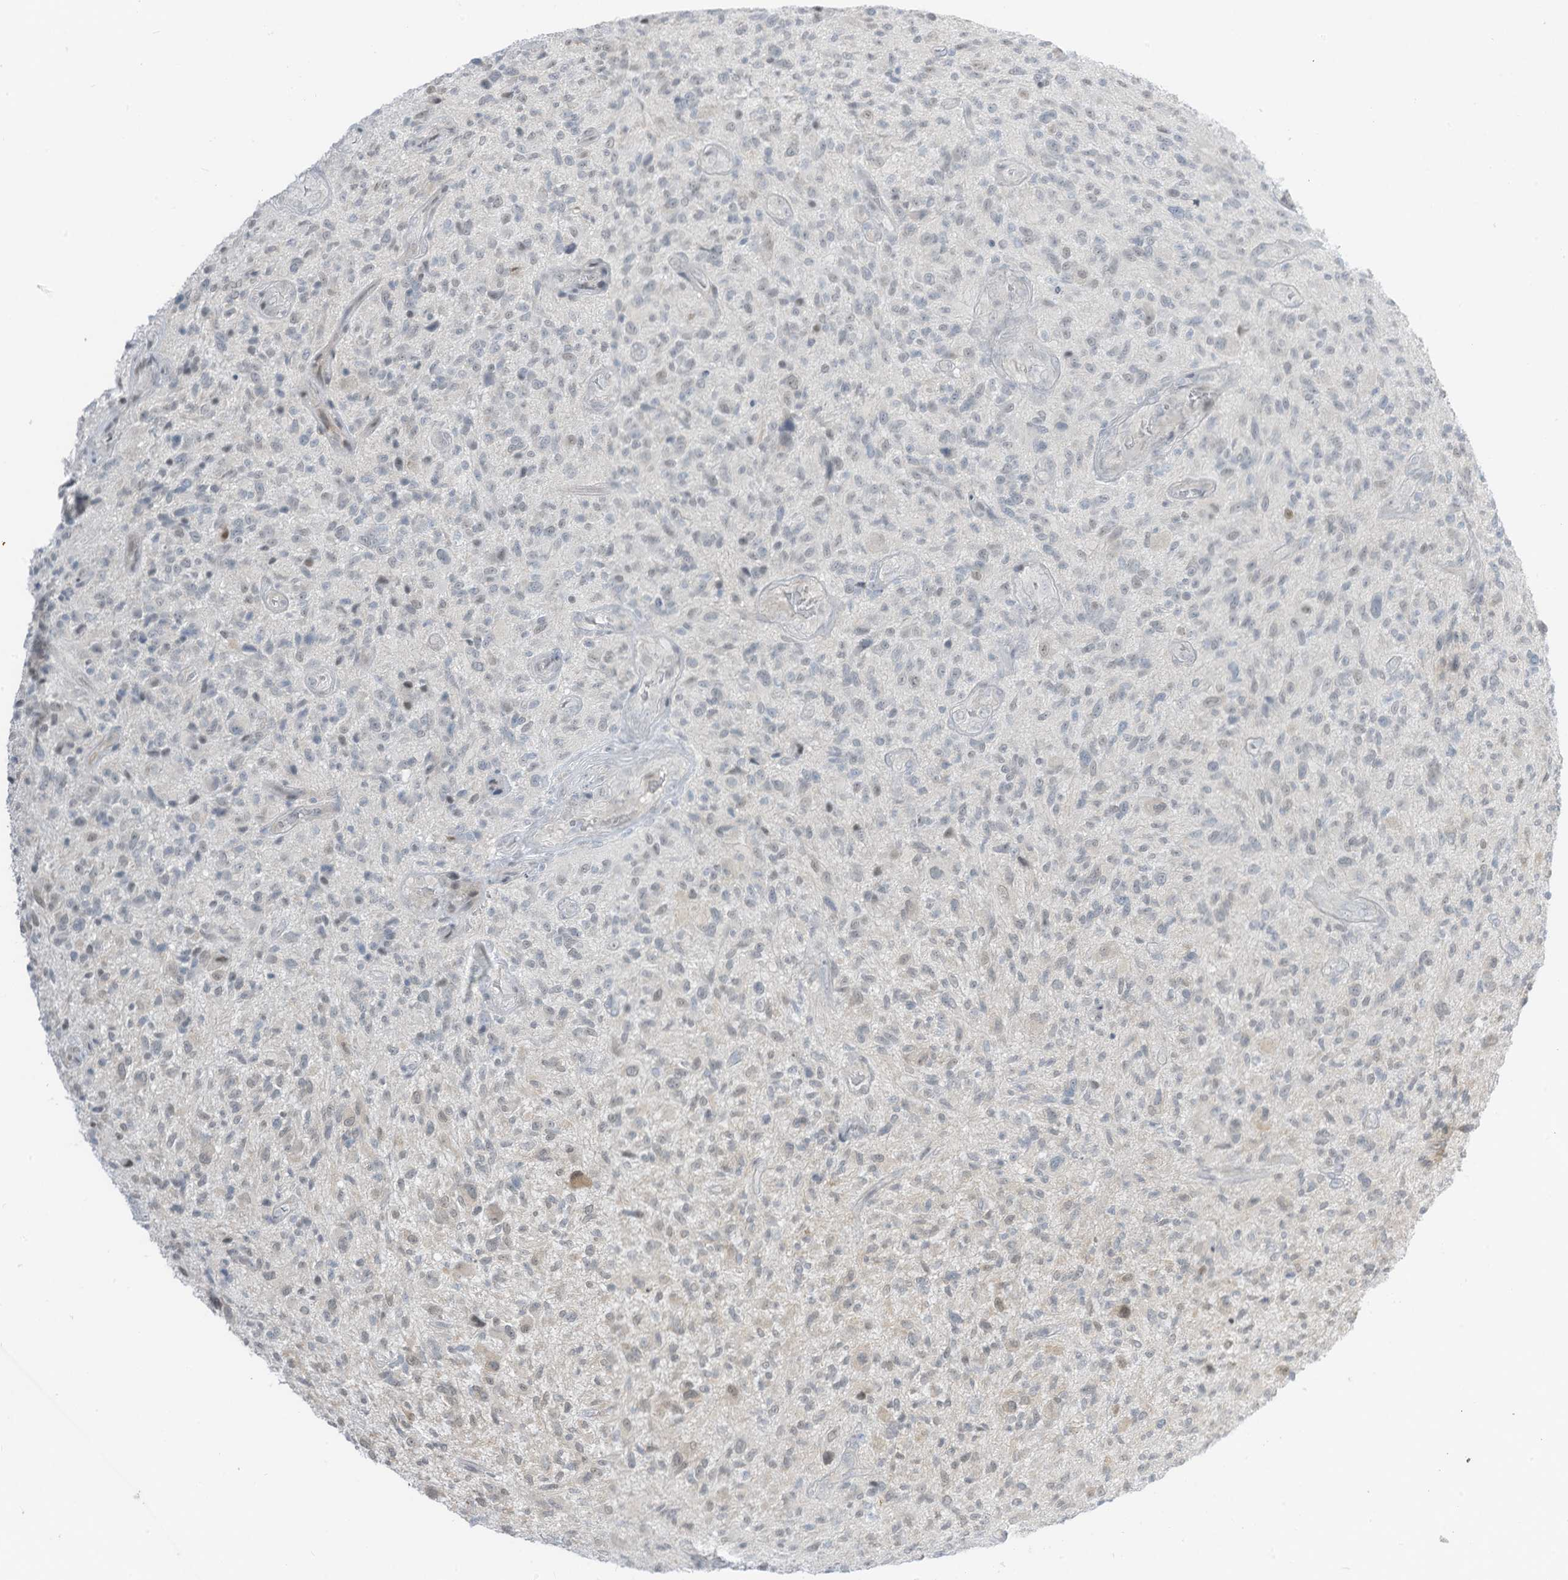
{"staining": {"intensity": "negative", "quantity": "none", "location": "none"}, "tissue": "glioma", "cell_type": "Tumor cells", "image_type": "cancer", "snomed": [{"axis": "morphology", "description": "Glioma, malignant, High grade"}, {"axis": "topography", "description": "Brain"}], "caption": "The immunohistochemistry image has no significant expression in tumor cells of malignant high-grade glioma tissue. Nuclei are stained in blue.", "gene": "ASPRV1", "patient": {"sex": "male", "age": 47}}